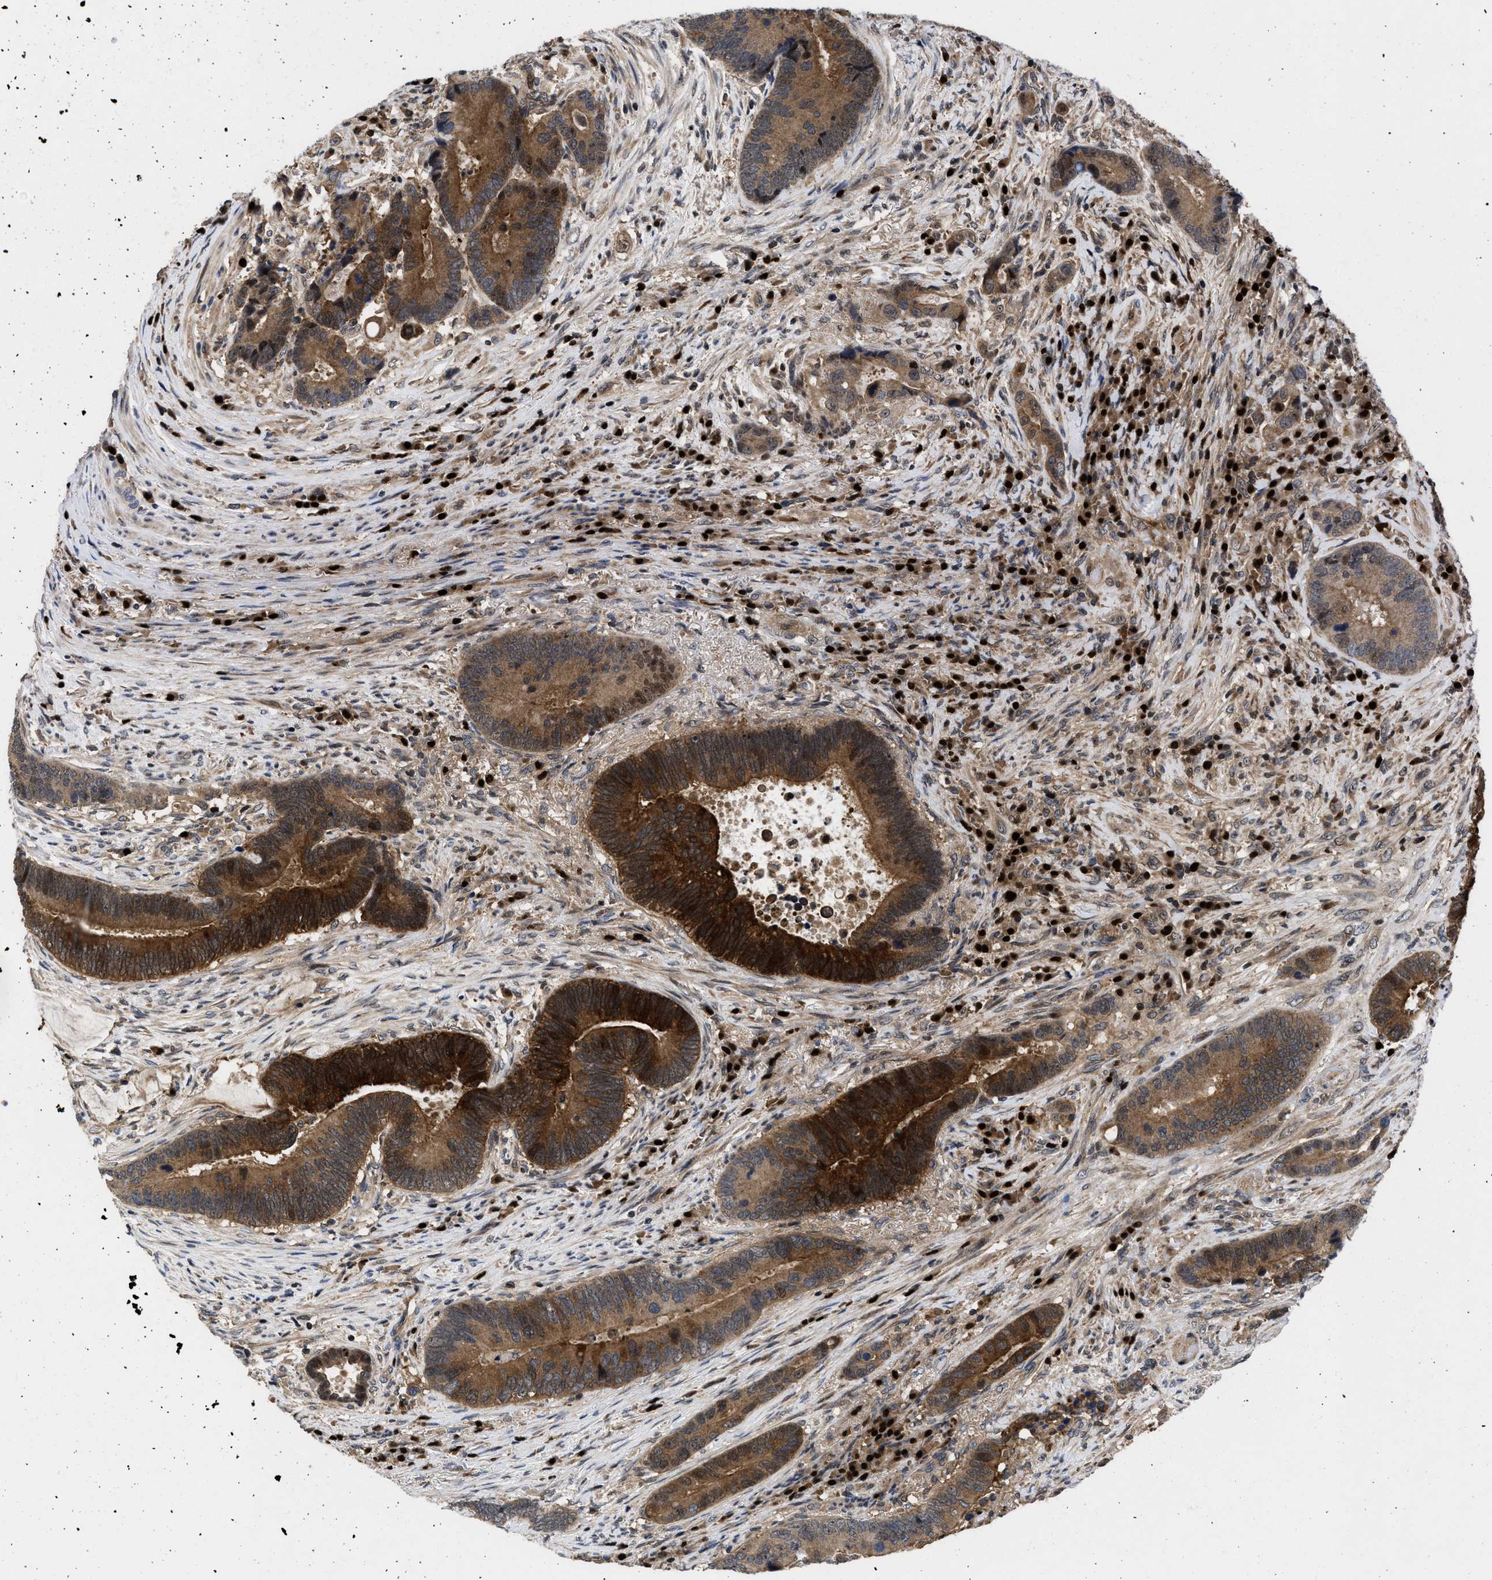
{"staining": {"intensity": "strong", "quantity": ">75%", "location": "cytoplasmic/membranous,nuclear"}, "tissue": "colorectal cancer", "cell_type": "Tumor cells", "image_type": "cancer", "snomed": [{"axis": "morphology", "description": "Adenocarcinoma, NOS"}, {"axis": "topography", "description": "Rectum"}], "caption": "DAB (3,3'-diaminobenzidine) immunohistochemical staining of colorectal cancer (adenocarcinoma) displays strong cytoplasmic/membranous and nuclear protein expression in approximately >75% of tumor cells.", "gene": "FAM200A", "patient": {"sex": "female", "age": 89}}